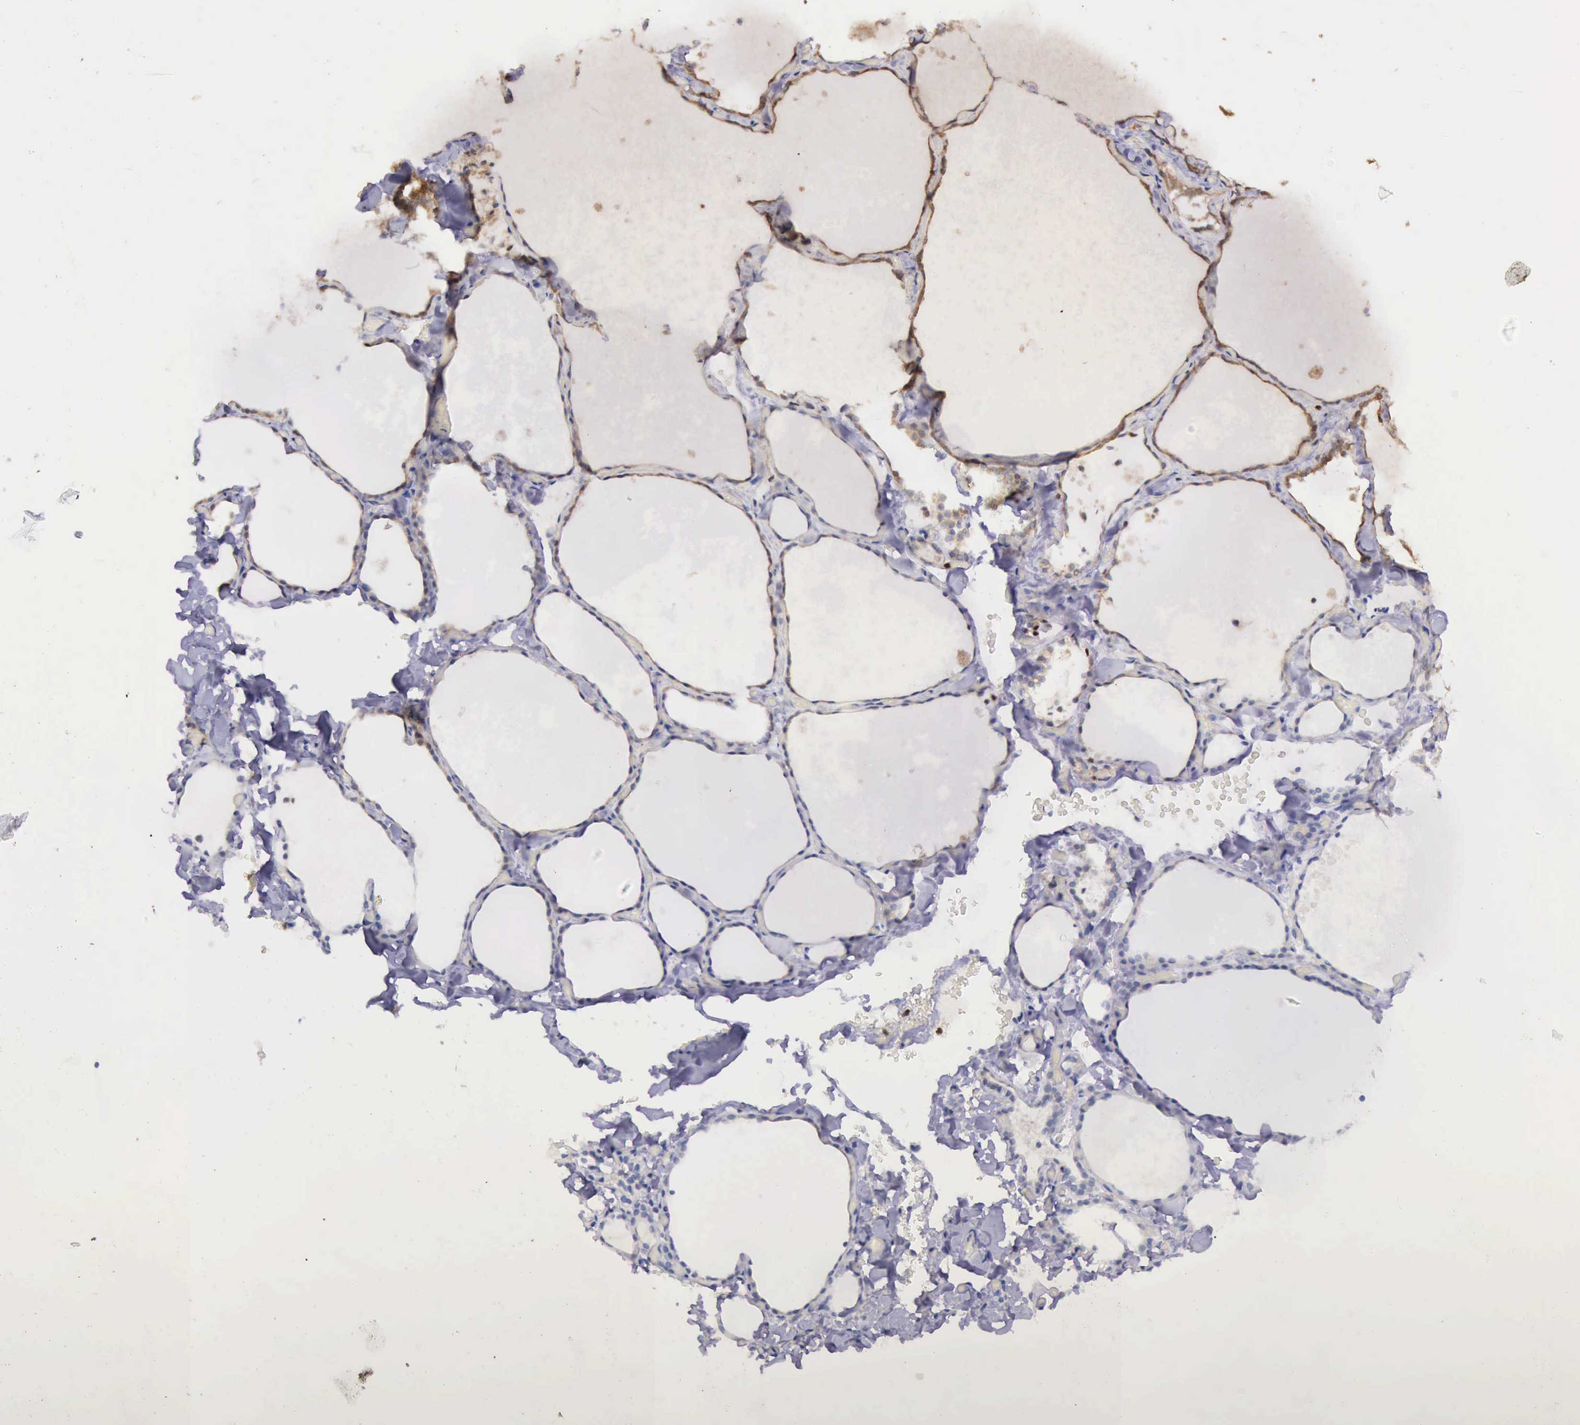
{"staining": {"intensity": "strong", "quantity": ">75%", "location": "cytoplasmic/membranous"}, "tissue": "thyroid gland", "cell_type": "Glandular cells", "image_type": "normal", "snomed": [{"axis": "morphology", "description": "Normal tissue, NOS"}, {"axis": "topography", "description": "Thyroid gland"}], "caption": "This micrograph demonstrates immunohistochemistry (IHC) staining of unremarkable thyroid gland, with high strong cytoplasmic/membranous staining in about >75% of glandular cells.", "gene": "ARMCX3", "patient": {"sex": "male", "age": 34}}